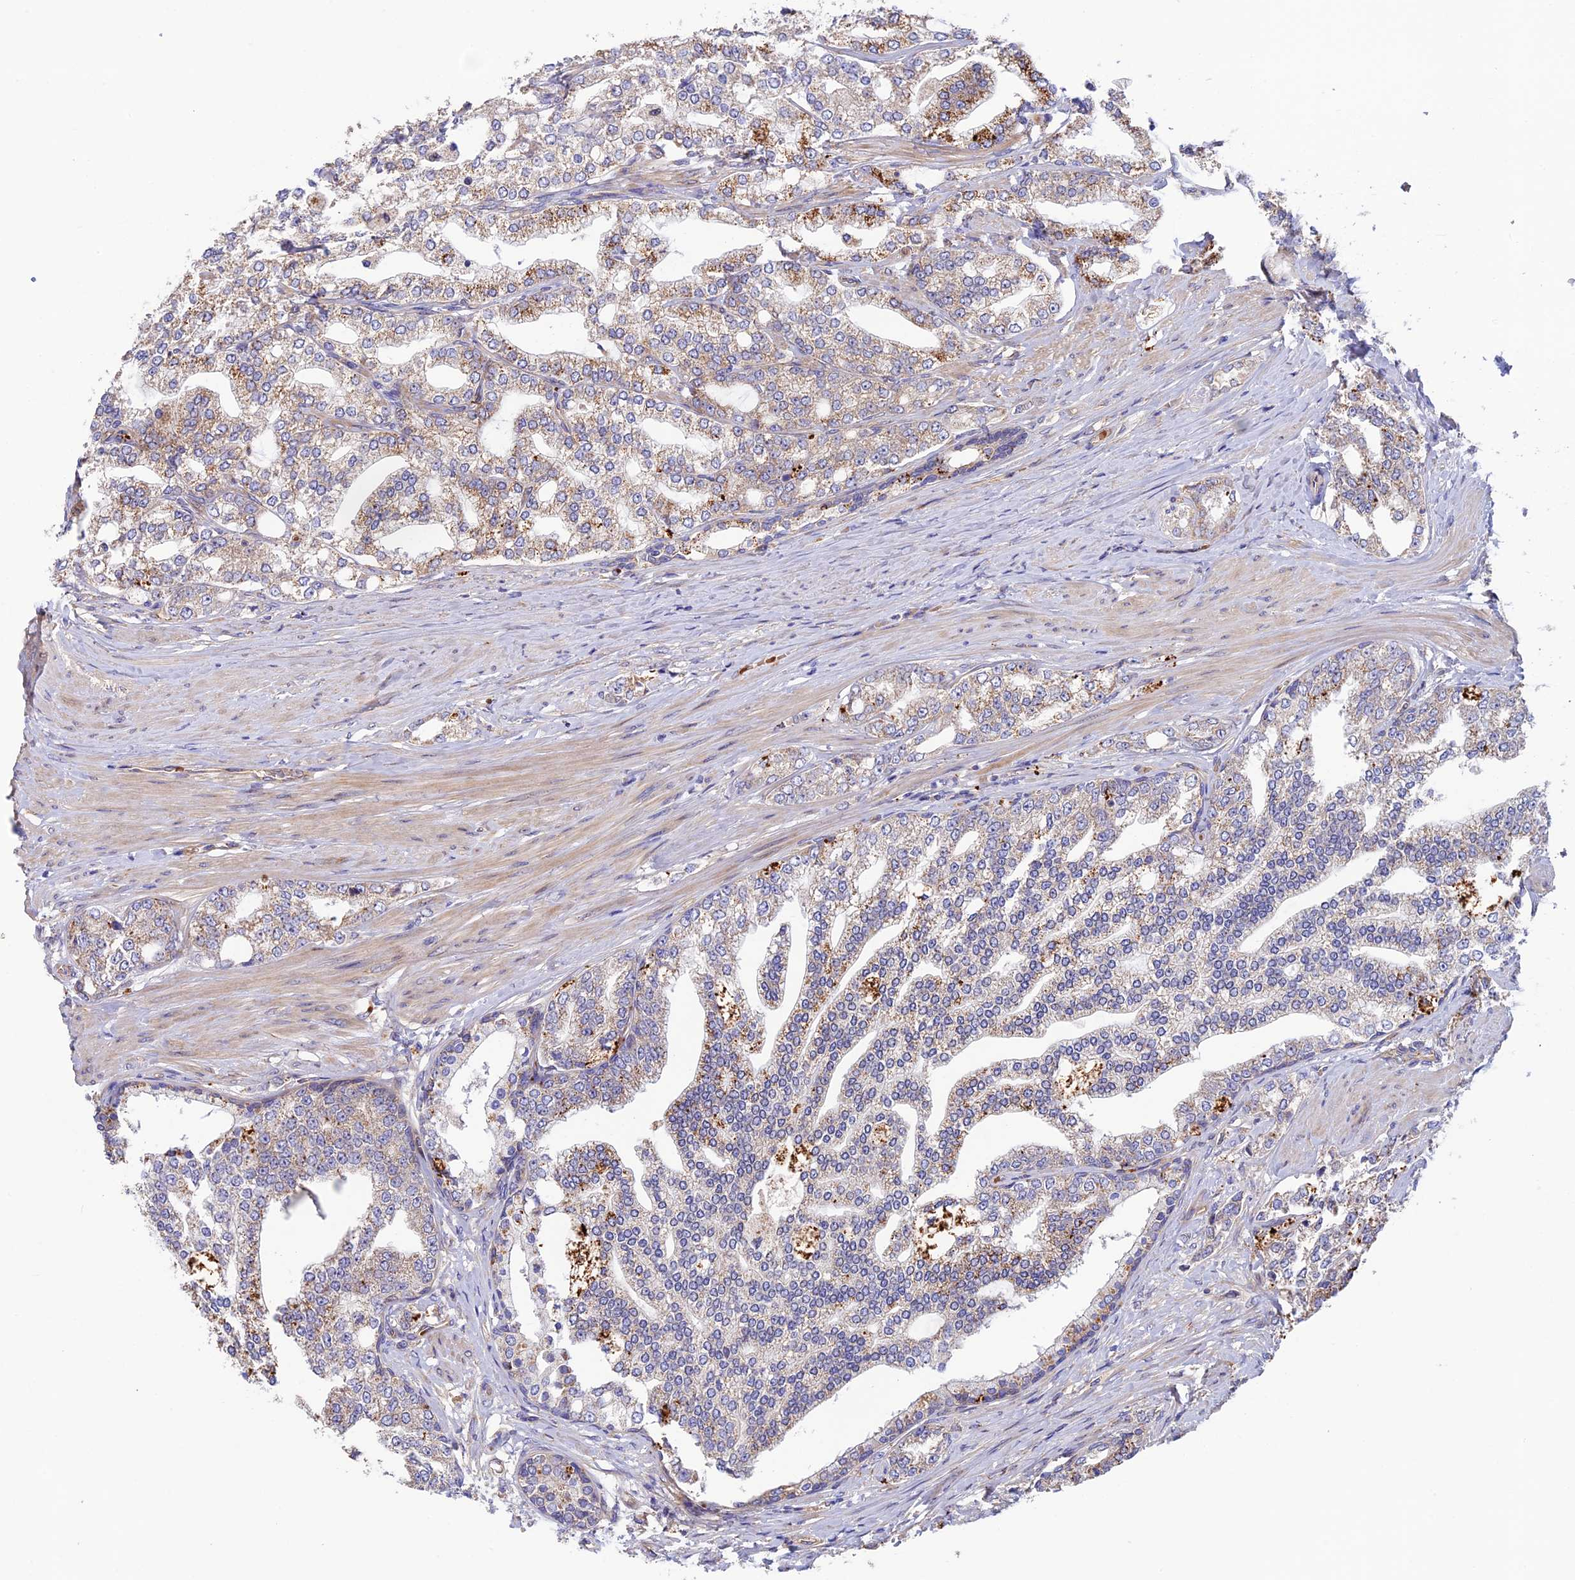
{"staining": {"intensity": "moderate", "quantity": "<25%", "location": "cytoplasmic/membranous"}, "tissue": "prostate cancer", "cell_type": "Tumor cells", "image_type": "cancer", "snomed": [{"axis": "morphology", "description": "Adenocarcinoma, High grade"}, {"axis": "topography", "description": "Prostate"}], "caption": "A brown stain highlights moderate cytoplasmic/membranous staining of a protein in high-grade adenocarcinoma (prostate) tumor cells.", "gene": "DUS3L", "patient": {"sex": "male", "age": 64}}